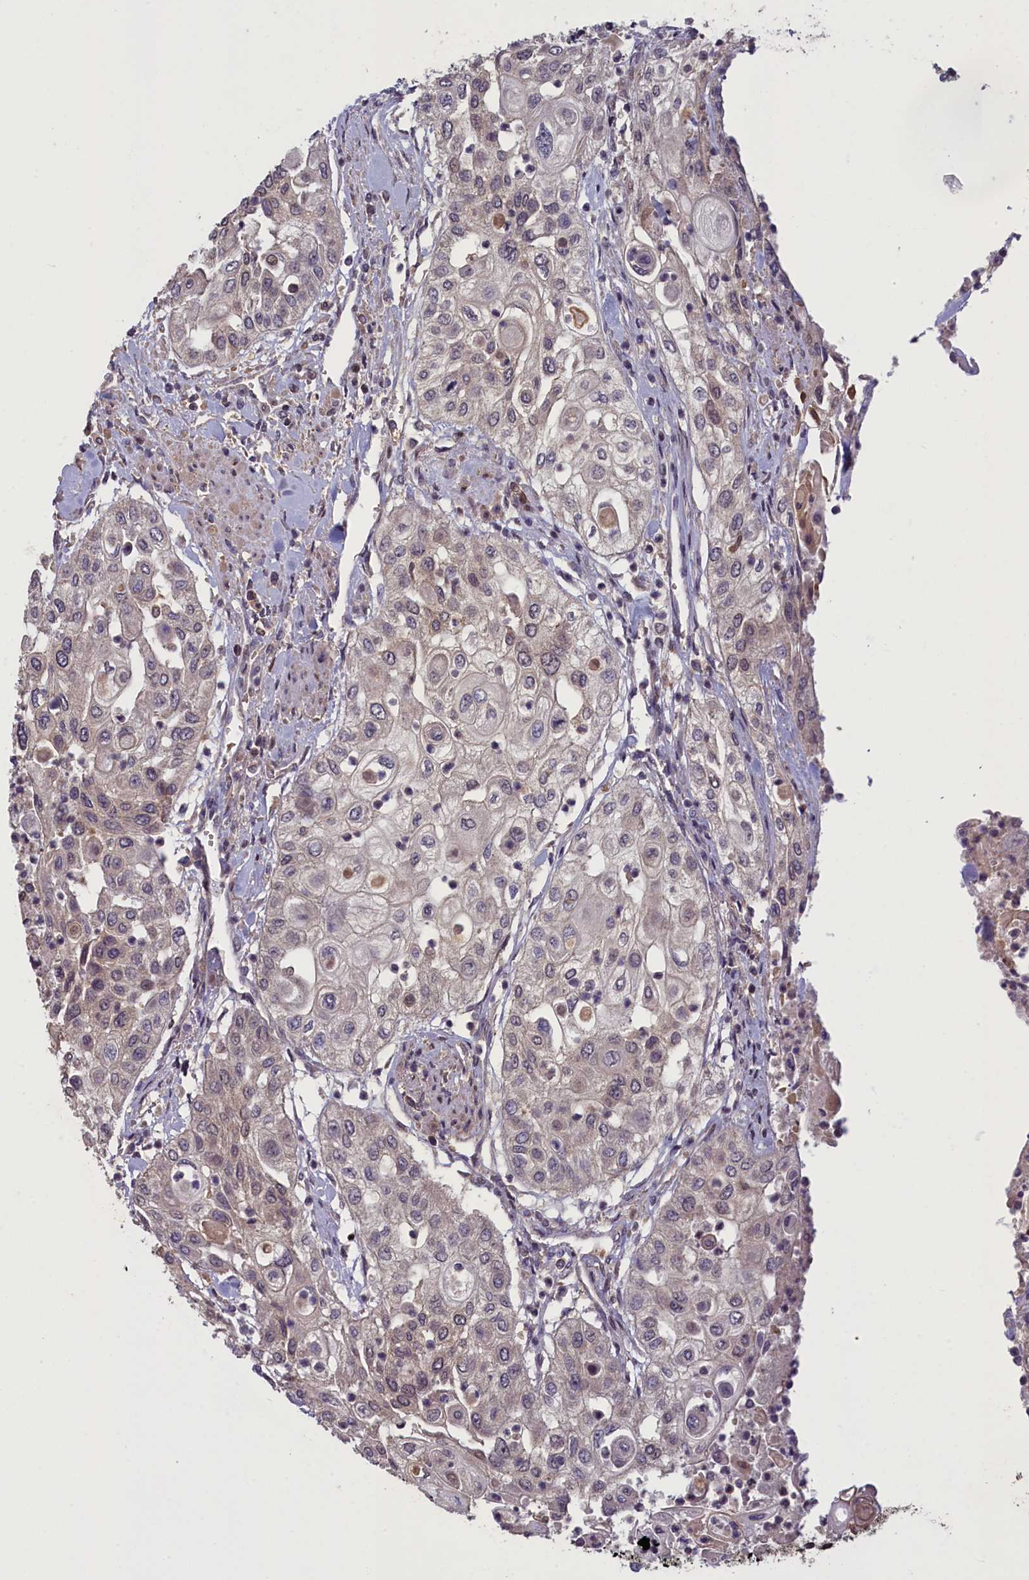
{"staining": {"intensity": "weak", "quantity": "<25%", "location": "nuclear"}, "tissue": "urothelial cancer", "cell_type": "Tumor cells", "image_type": "cancer", "snomed": [{"axis": "morphology", "description": "Urothelial carcinoma, High grade"}, {"axis": "topography", "description": "Urinary bladder"}], "caption": "Human high-grade urothelial carcinoma stained for a protein using IHC exhibits no positivity in tumor cells.", "gene": "NUBP1", "patient": {"sex": "female", "age": 79}}